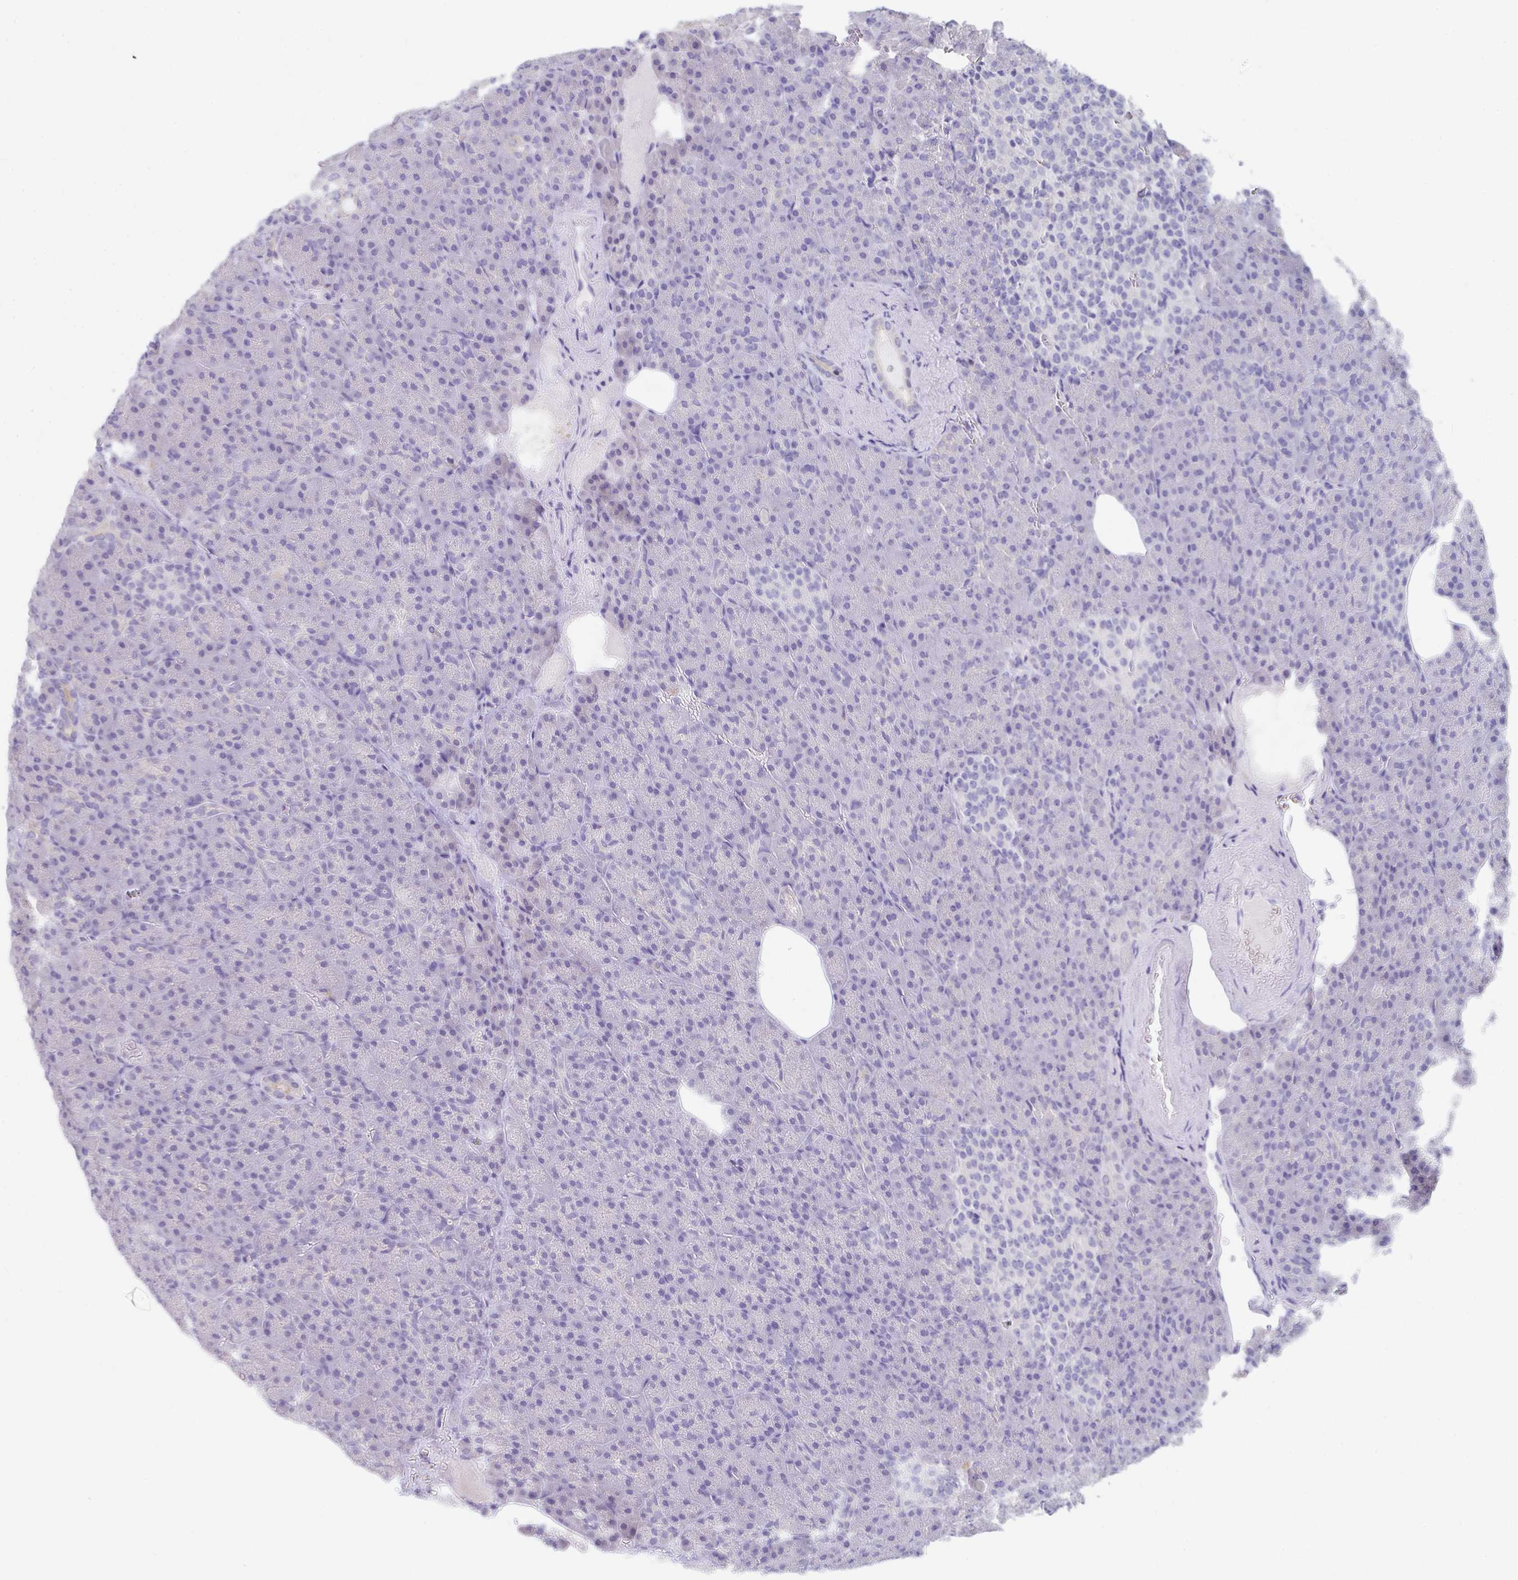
{"staining": {"intensity": "negative", "quantity": "none", "location": "none"}, "tissue": "pancreas", "cell_type": "Exocrine glandular cells", "image_type": "normal", "snomed": [{"axis": "morphology", "description": "Normal tissue, NOS"}, {"axis": "topography", "description": "Pancreas"}], "caption": "High magnification brightfield microscopy of normal pancreas stained with DAB (3,3'-diaminobenzidine) (brown) and counterstained with hematoxylin (blue): exocrine glandular cells show no significant staining.", "gene": "SLC44A4", "patient": {"sex": "female", "age": 74}}